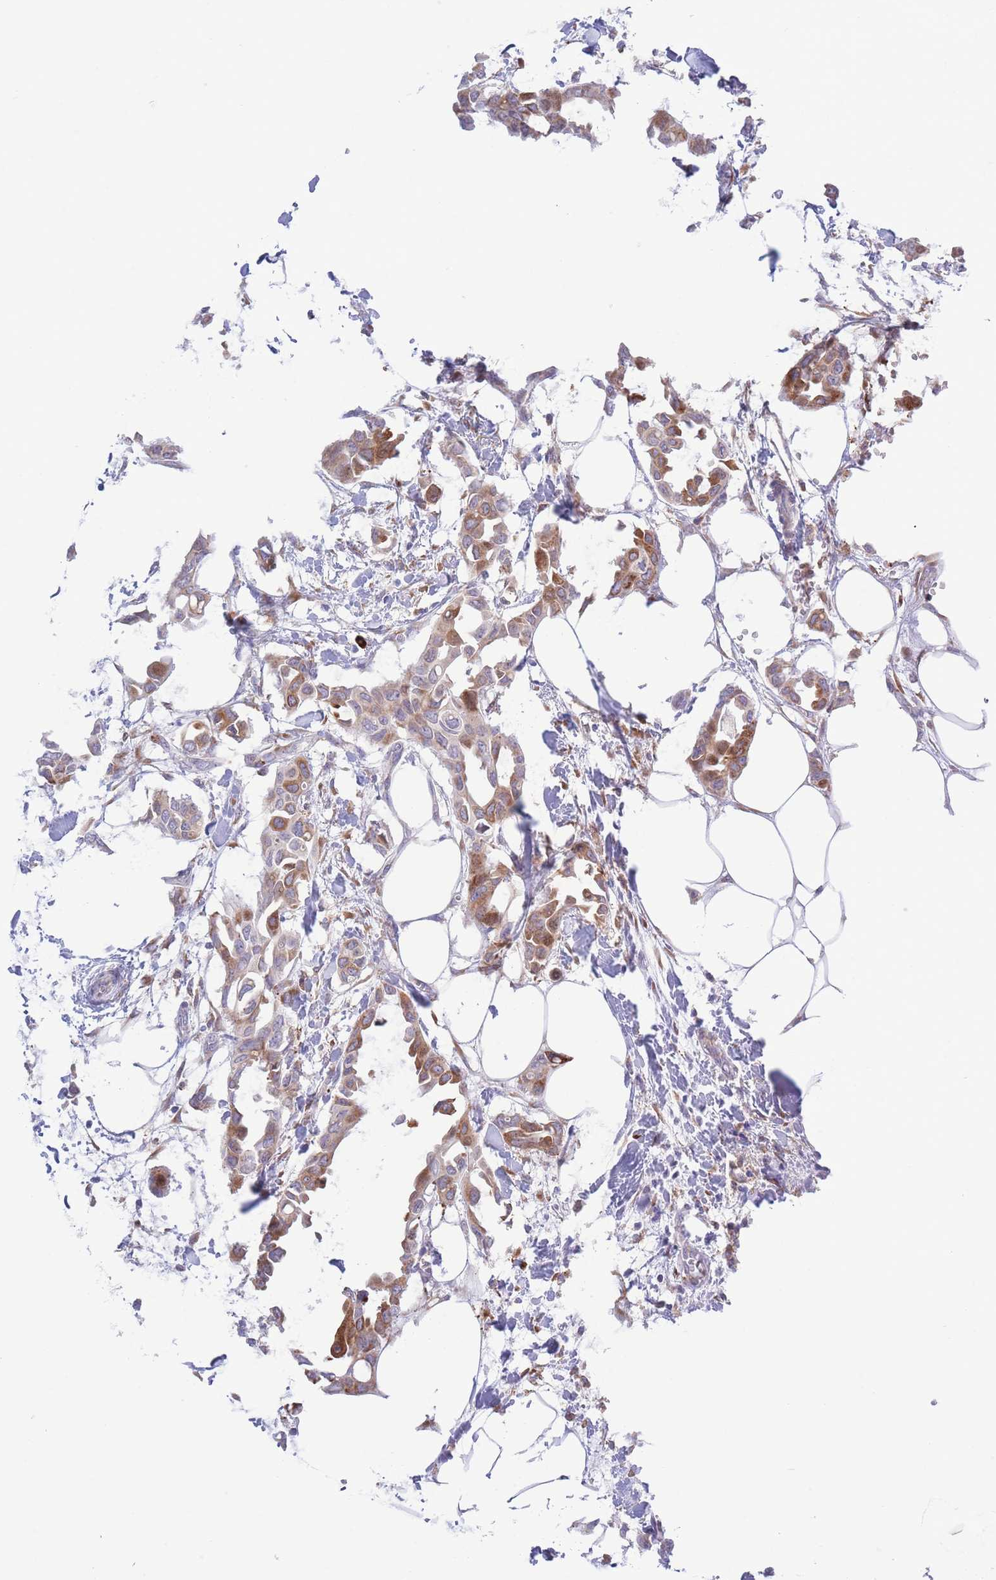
{"staining": {"intensity": "moderate", "quantity": ">75%", "location": "cytoplasmic/membranous"}, "tissue": "breast cancer", "cell_type": "Tumor cells", "image_type": "cancer", "snomed": [{"axis": "morphology", "description": "Duct carcinoma"}, {"axis": "topography", "description": "Breast"}], "caption": "Immunohistochemistry (DAB) staining of human breast infiltrating ductal carcinoma exhibits moderate cytoplasmic/membranous protein expression in approximately >75% of tumor cells.", "gene": "MYDGF", "patient": {"sex": "female", "age": 41}}